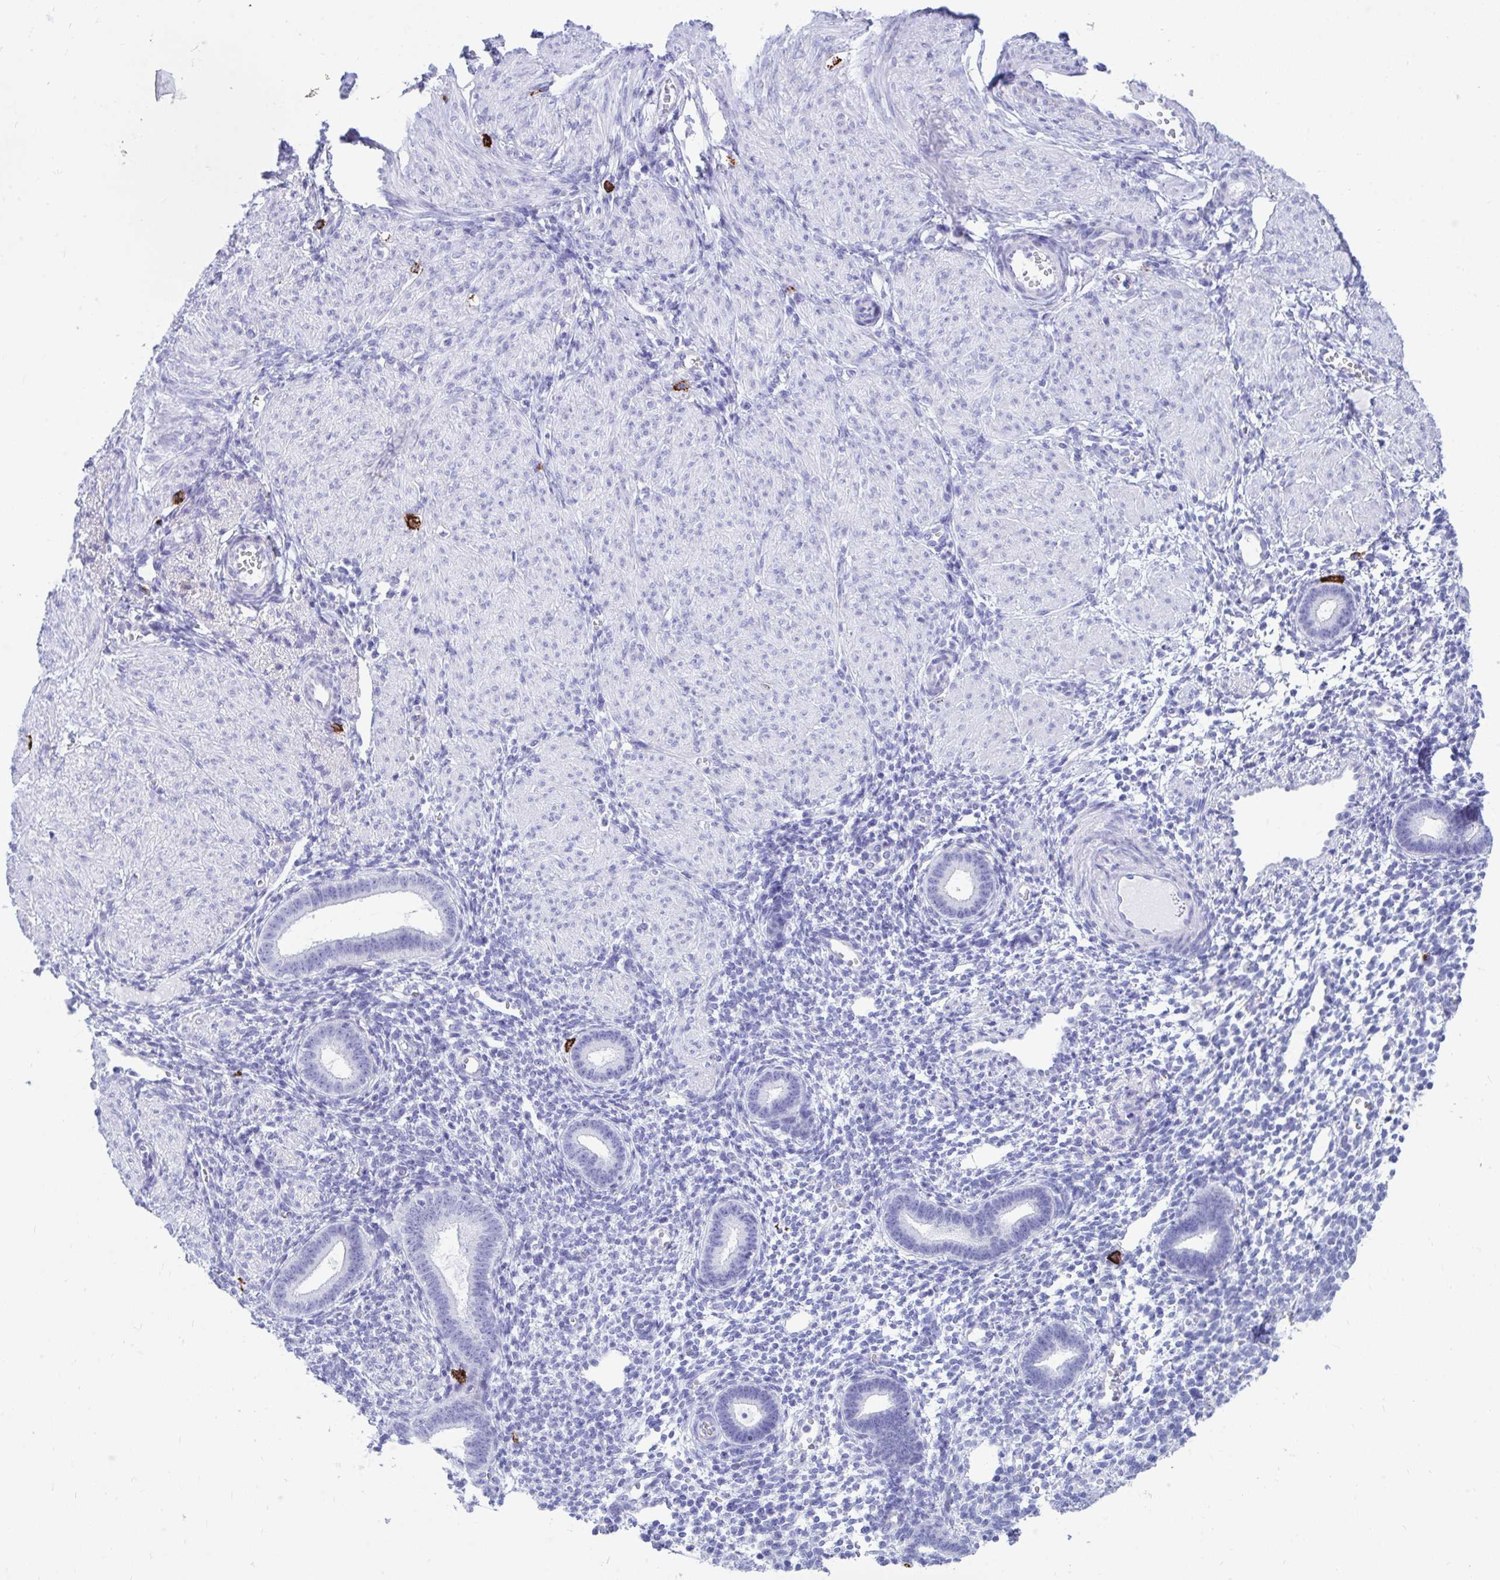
{"staining": {"intensity": "negative", "quantity": "none", "location": "none"}, "tissue": "endometrium", "cell_type": "Cells in endometrial stroma", "image_type": "normal", "snomed": [{"axis": "morphology", "description": "Normal tissue, NOS"}, {"axis": "topography", "description": "Endometrium"}], "caption": "The IHC micrograph has no significant staining in cells in endometrial stroma of endometrium. The staining is performed using DAB brown chromogen with nuclei counter-stained in using hematoxylin.", "gene": "SHISA8", "patient": {"sex": "female", "age": 36}}